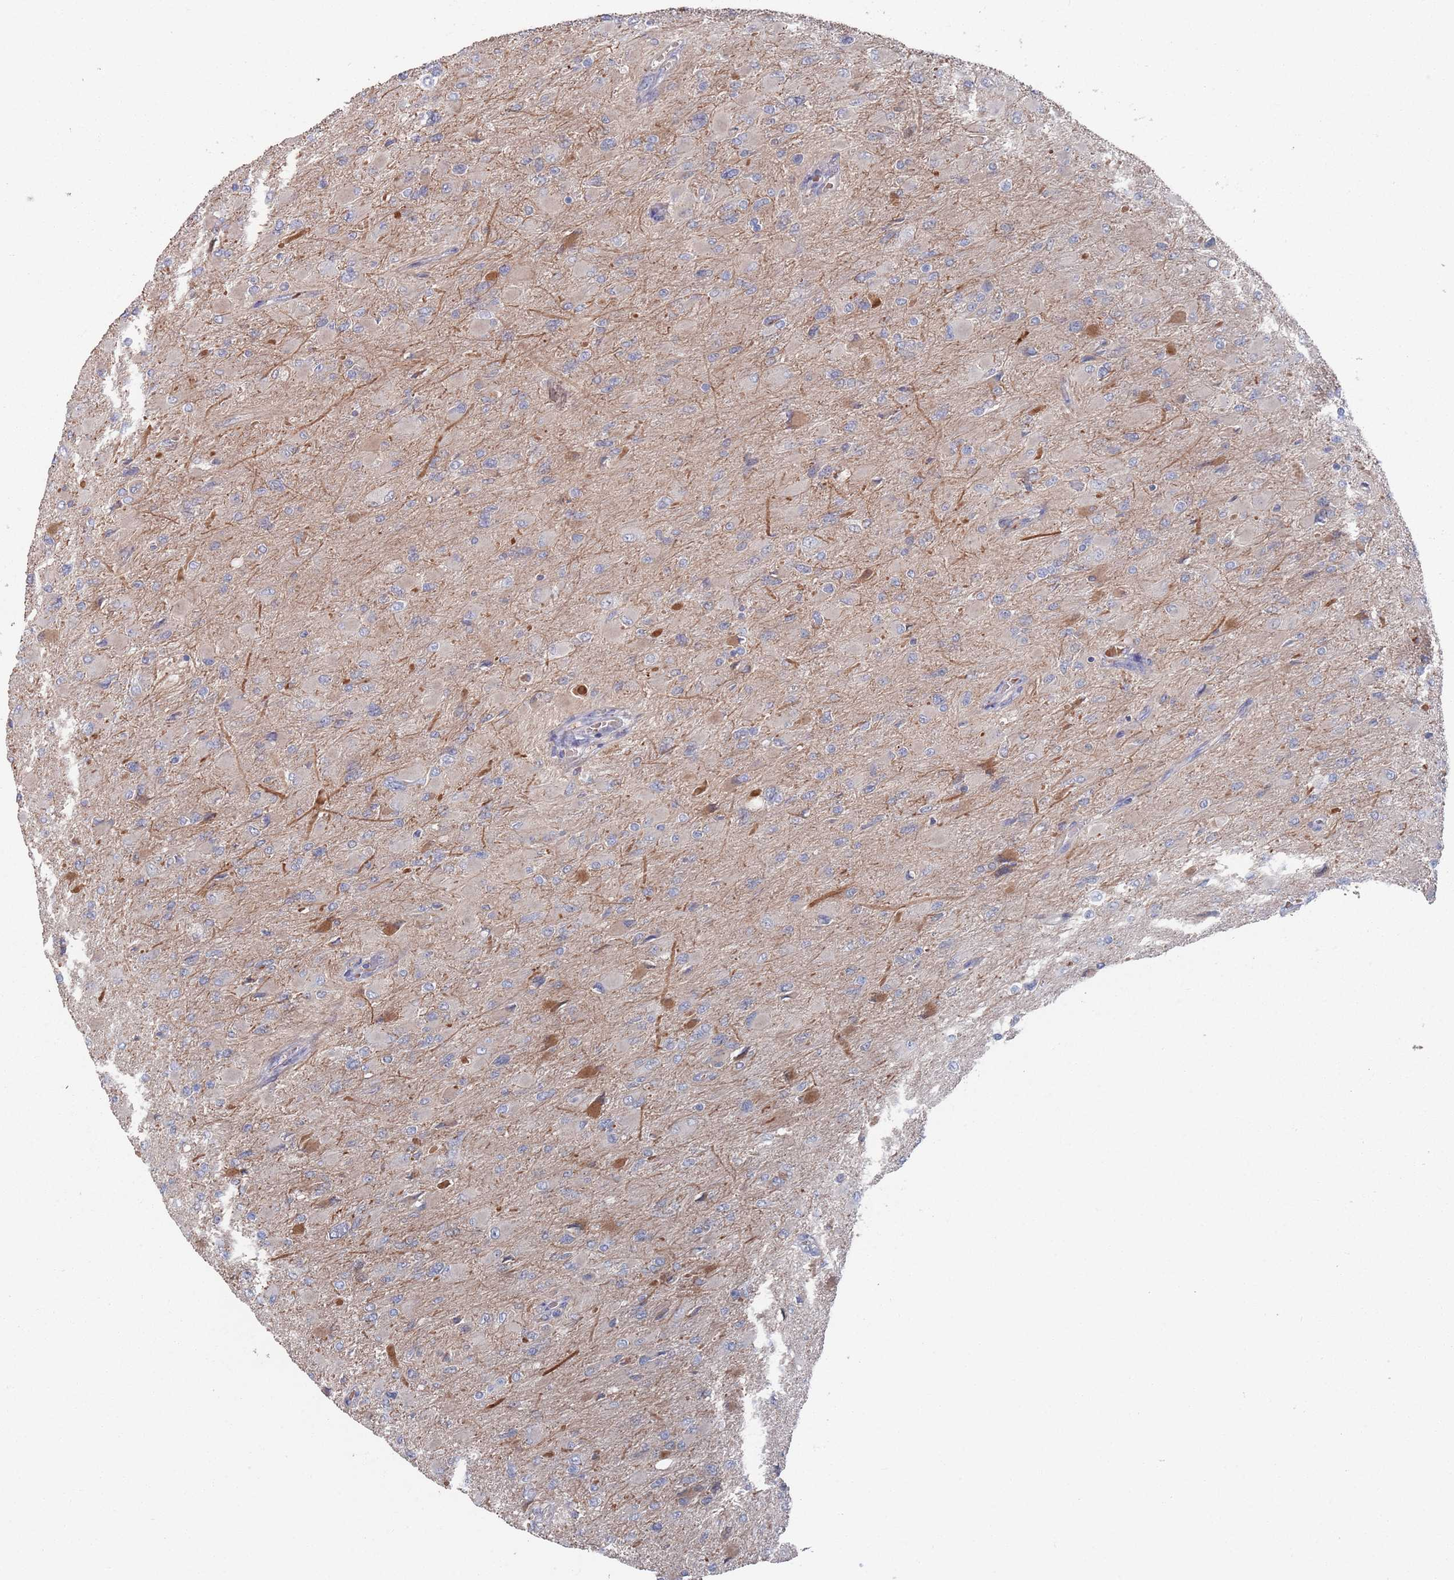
{"staining": {"intensity": "negative", "quantity": "none", "location": "none"}, "tissue": "glioma", "cell_type": "Tumor cells", "image_type": "cancer", "snomed": [{"axis": "morphology", "description": "Glioma, malignant, High grade"}, {"axis": "topography", "description": "Cerebral cortex"}], "caption": "DAB immunohistochemical staining of glioma shows no significant expression in tumor cells.", "gene": "PLEKHA4", "patient": {"sex": "female", "age": 36}}